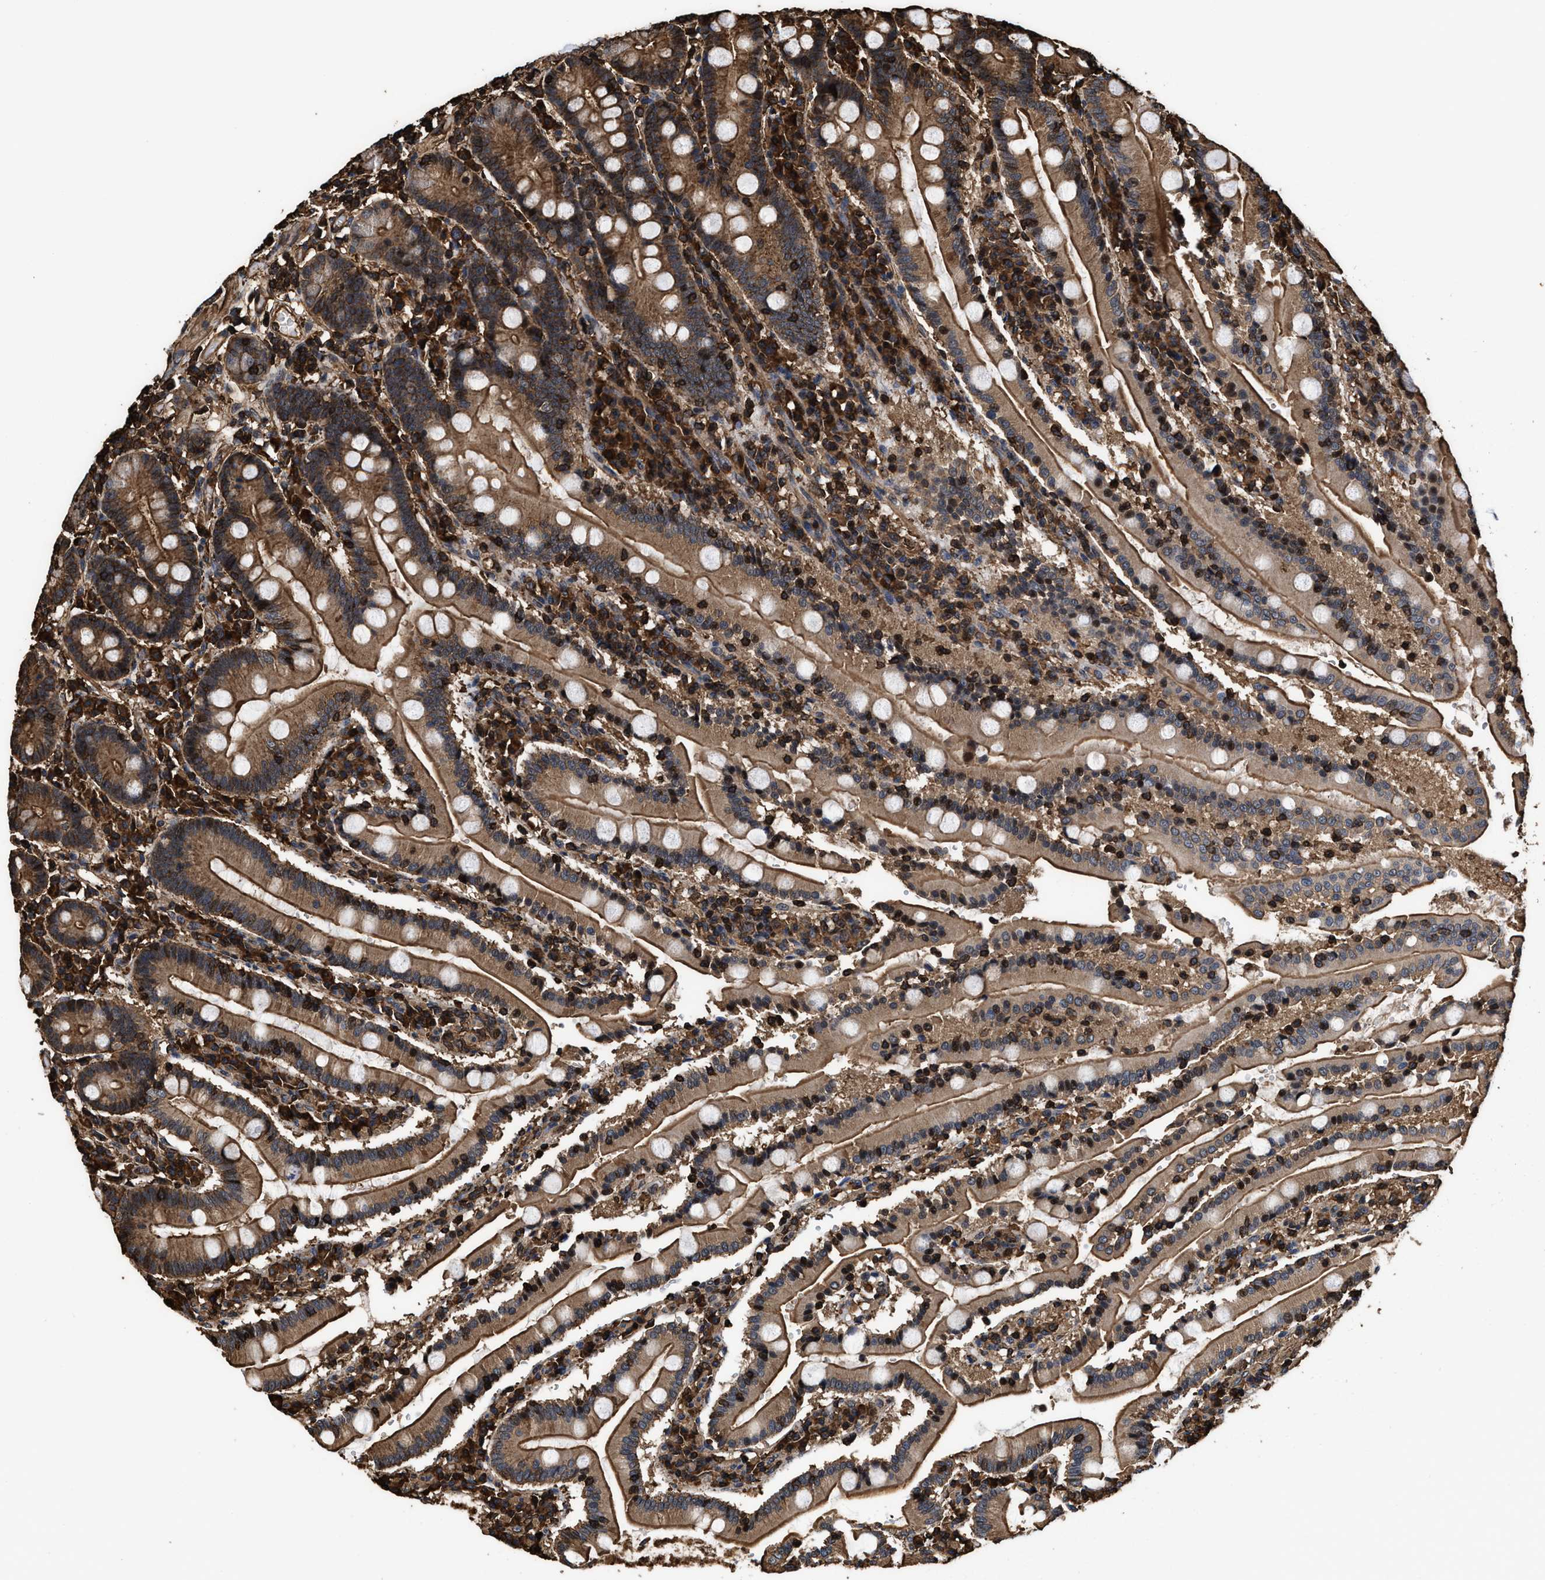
{"staining": {"intensity": "moderate", "quantity": ">75%", "location": "cytoplasmic/membranous"}, "tissue": "duodenum", "cell_type": "Glandular cells", "image_type": "normal", "snomed": [{"axis": "morphology", "description": "Normal tissue, NOS"}, {"axis": "topography", "description": "Small intestine, NOS"}], "caption": "IHC of benign duodenum exhibits medium levels of moderate cytoplasmic/membranous expression in approximately >75% of glandular cells. Nuclei are stained in blue.", "gene": "KBTBD2", "patient": {"sex": "female", "age": 71}}